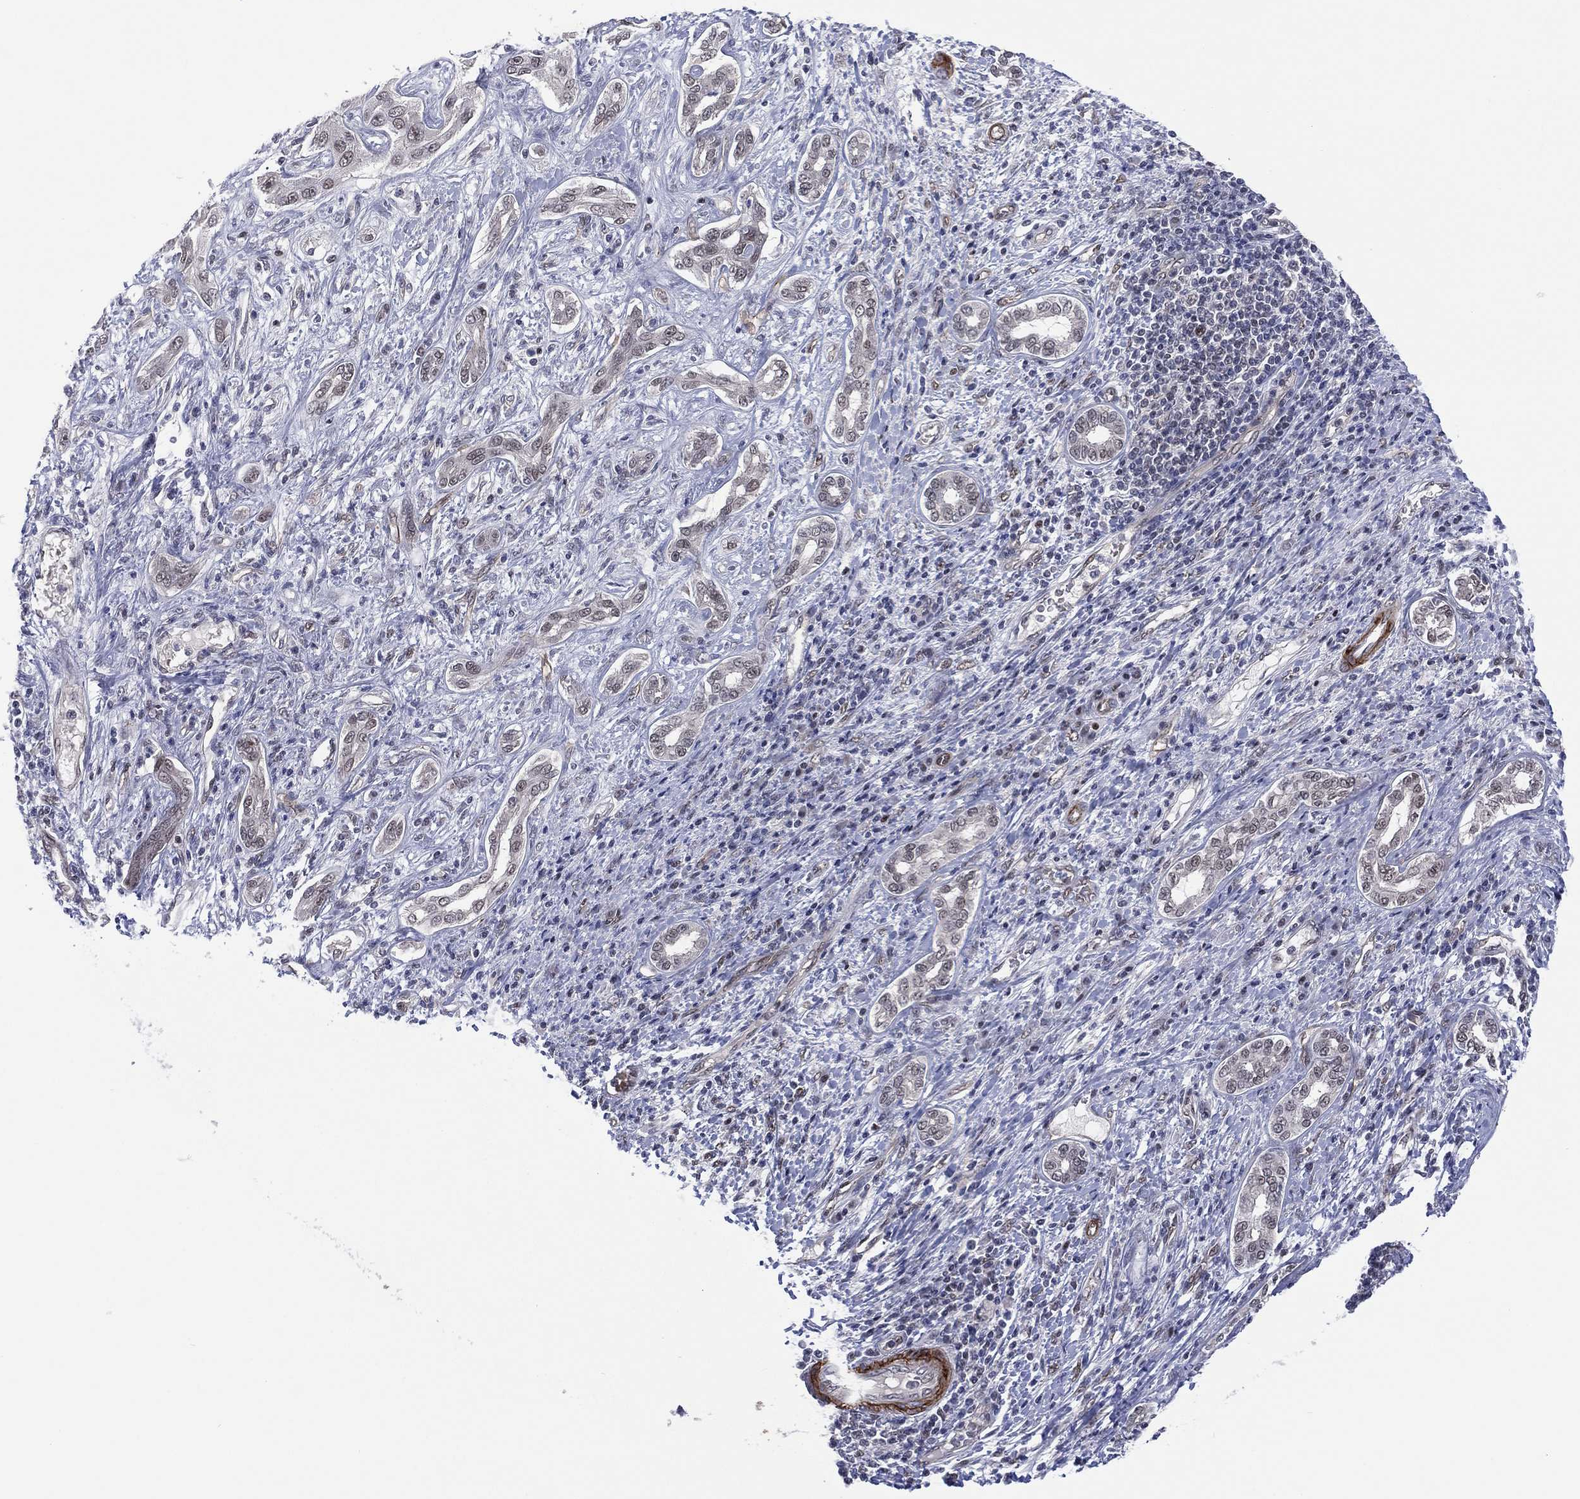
{"staining": {"intensity": "negative", "quantity": "none", "location": "none"}, "tissue": "liver cancer", "cell_type": "Tumor cells", "image_type": "cancer", "snomed": [{"axis": "morphology", "description": "Carcinoma, Hepatocellular, NOS"}, {"axis": "topography", "description": "Liver"}], "caption": "An image of hepatocellular carcinoma (liver) stained for a protein shows no brown staining in tumor cells.", "gene": "GSE1", "patient": {"sex": "male", "age": 65}}